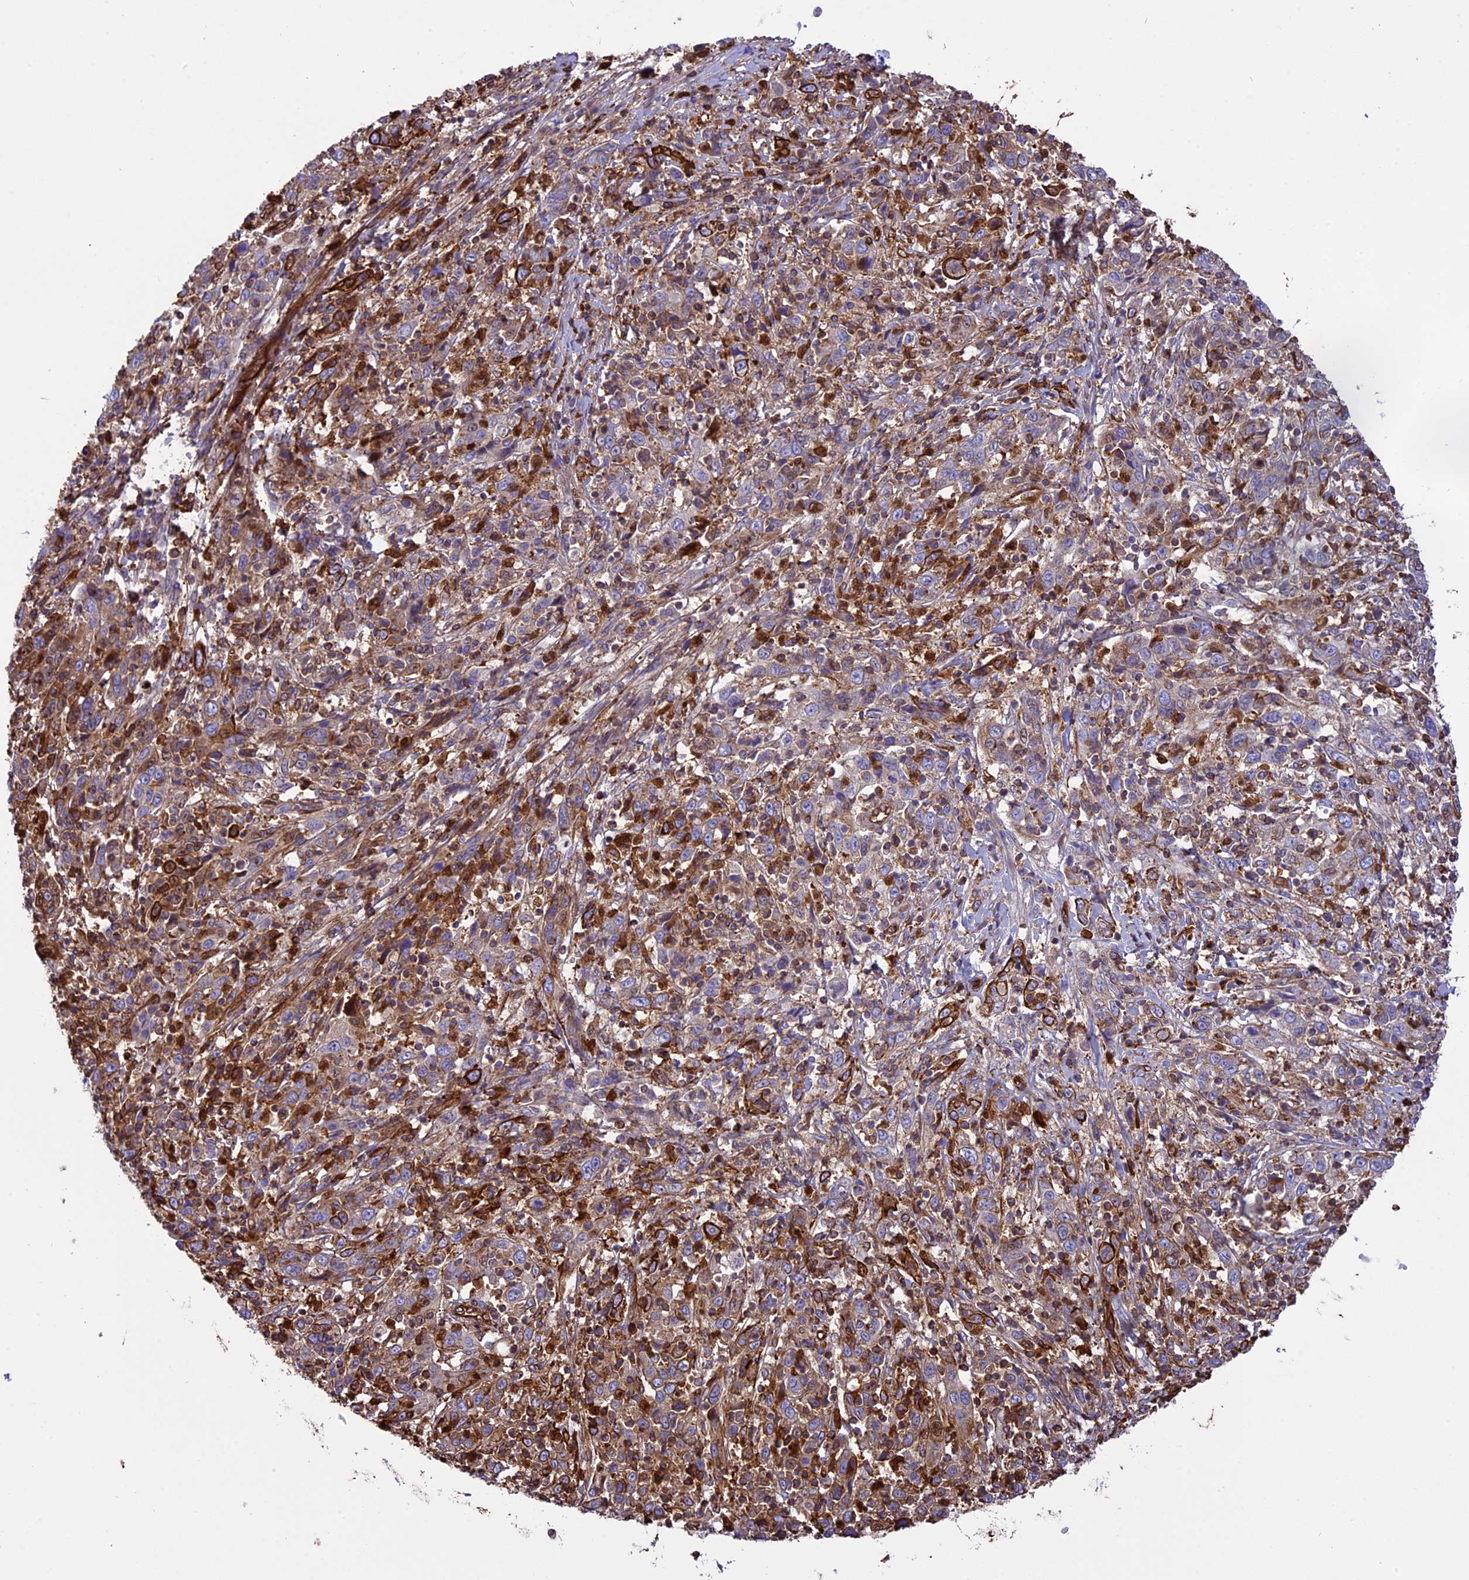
{"staining": {"intensity": "weak", "quantity": "25%-75%", "location": "cytoplasmic/membranous"}, "tissue": "cervical cancer", "cell_type": "Tumor cells", "image_type": "cancer", "snomed": [{"axis": "morphology", "description": "Squamous cell carcinoma, NOS"}, {"axis": "topography", "description": "Cervix"}], "caption": "Brown immunohistochemical staining in human cervical cancer (squamous cell carcinoma) shows weak cytoplasmic/membranous expression in about 25%-75% of tumor cells.", "gene": "CD99L2", "patient": {"sex": "female", "age": 46}}